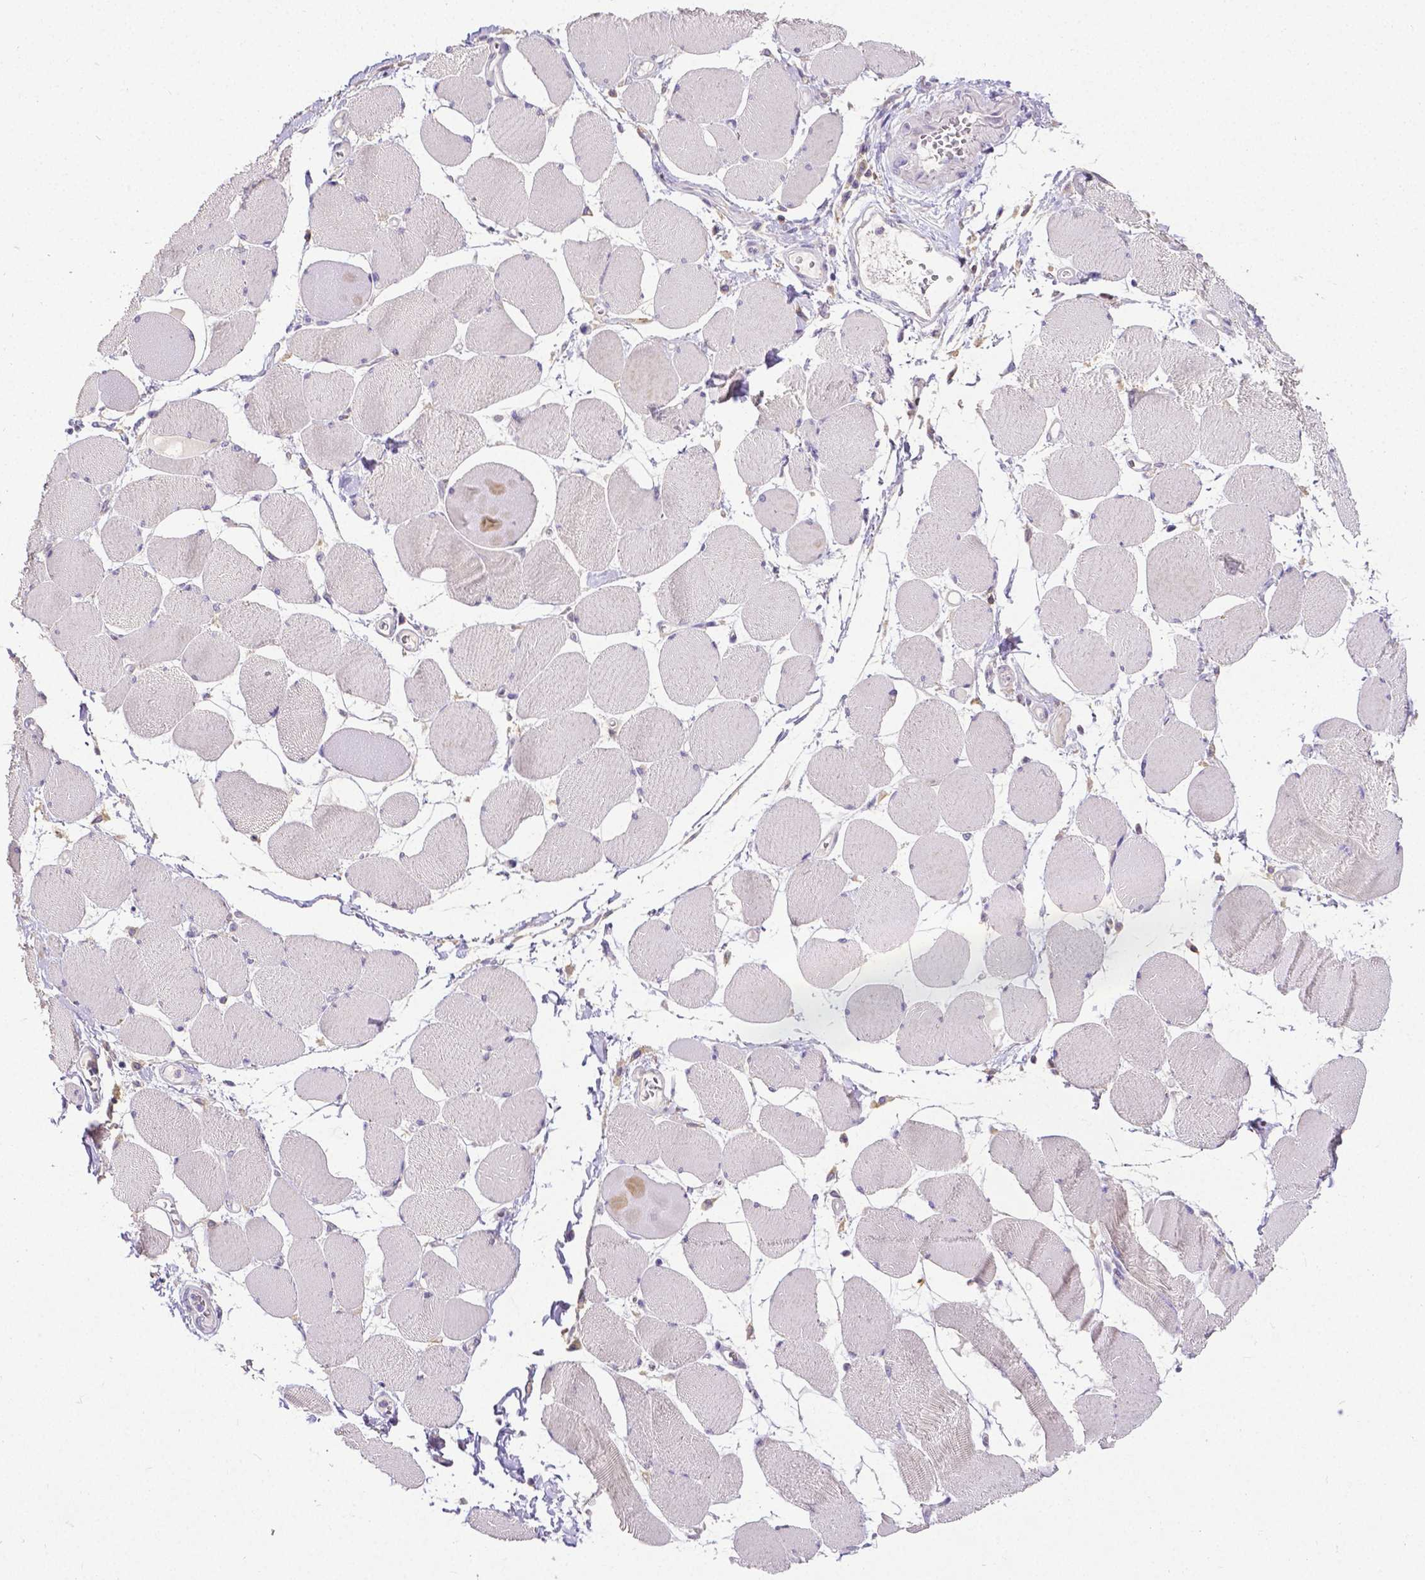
{"staining": {"intensity": "weak", "quantity": "<25%", "location": "cytoplasmic/membranous"}, "tissue": "skeletal muscle", "cell_type": "Myocytes", "image_type": "normal", "snomed": [{"axis": "morphology", "description": "Normal tissue, NOS"}, {"axis": "topography", "description": "Skeletal muscle"}], "caption": "Immunohistochemical staining of unremarkable skeletal muscle shows no significant expression in myocytes.", "gene": "CD4", "patient": {"sex": "female", "age": 75}}